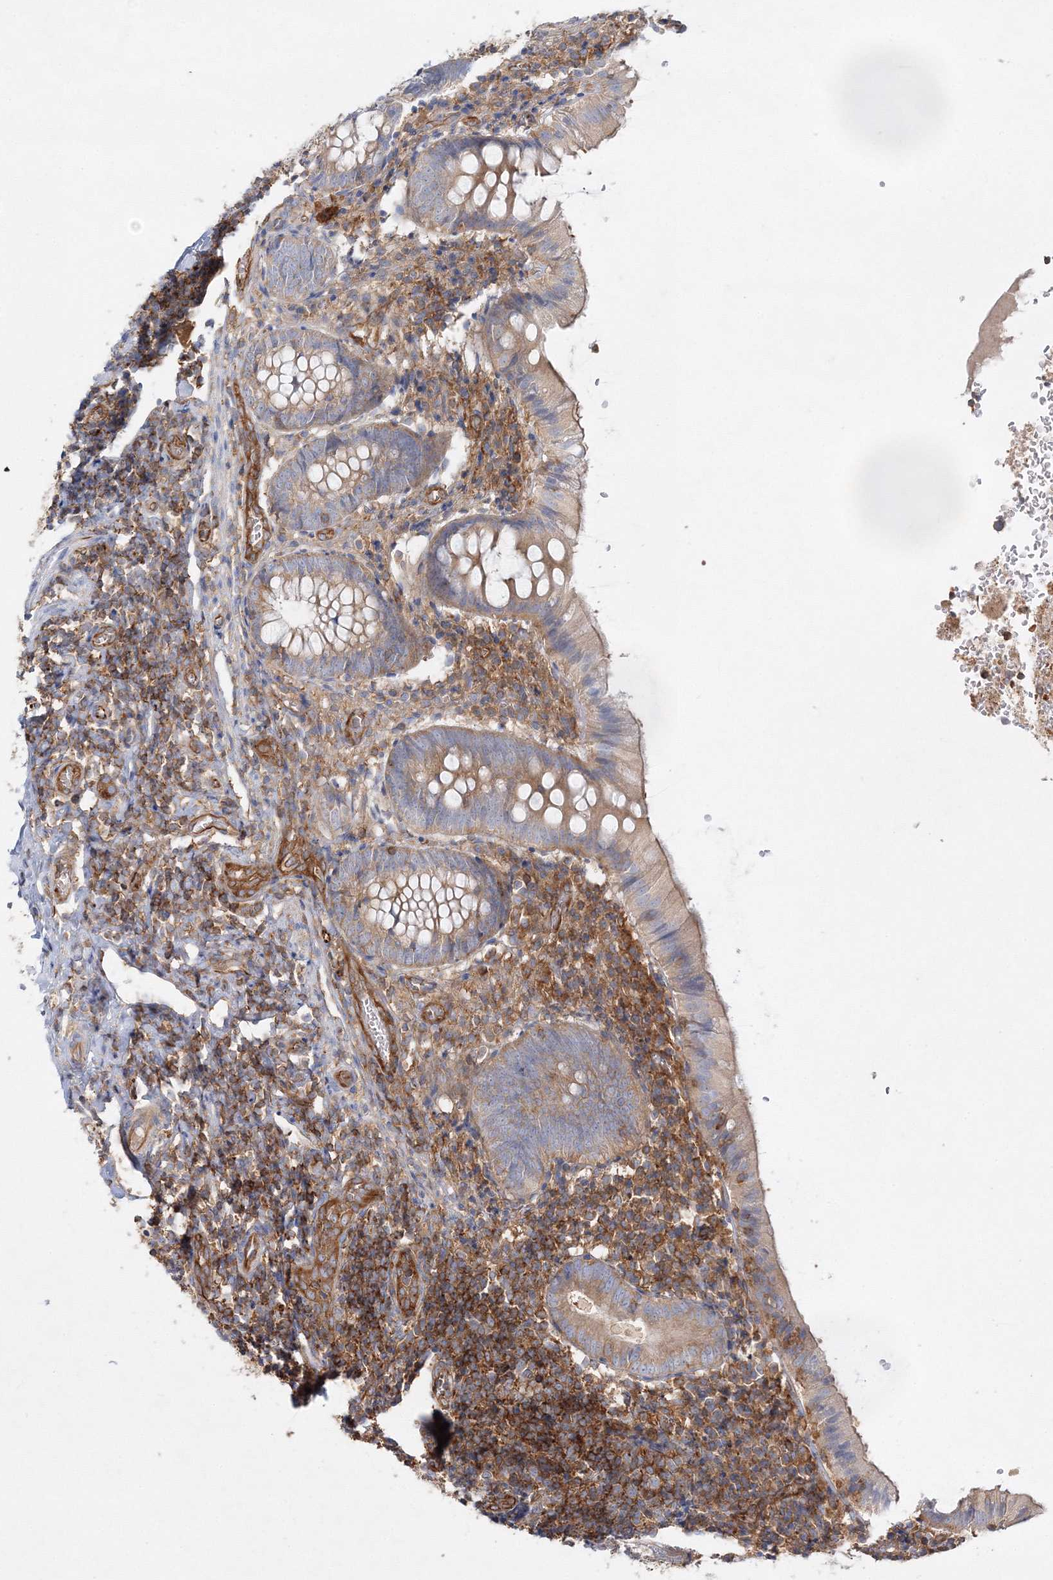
{"staining": {"intensity": "moderate", "quantity": "25%-75%", "location": "cytoplasmic/membranous"}, "tissue": "appendix", "cell_type": "Glandular cells", "image_type": "normal", "snomed": [{"axis": "morphology", "description": "Normal tissue, NOS"}, {"axis": "topography", "description": "Appendix"}], "caption": "The immunohistochemical stain highlights moderate cytoplasmic/membranous positivity in glandular cells of normal appendix.", "gene": "WDR37", "patient": {"sex": "male", "age": 8}}